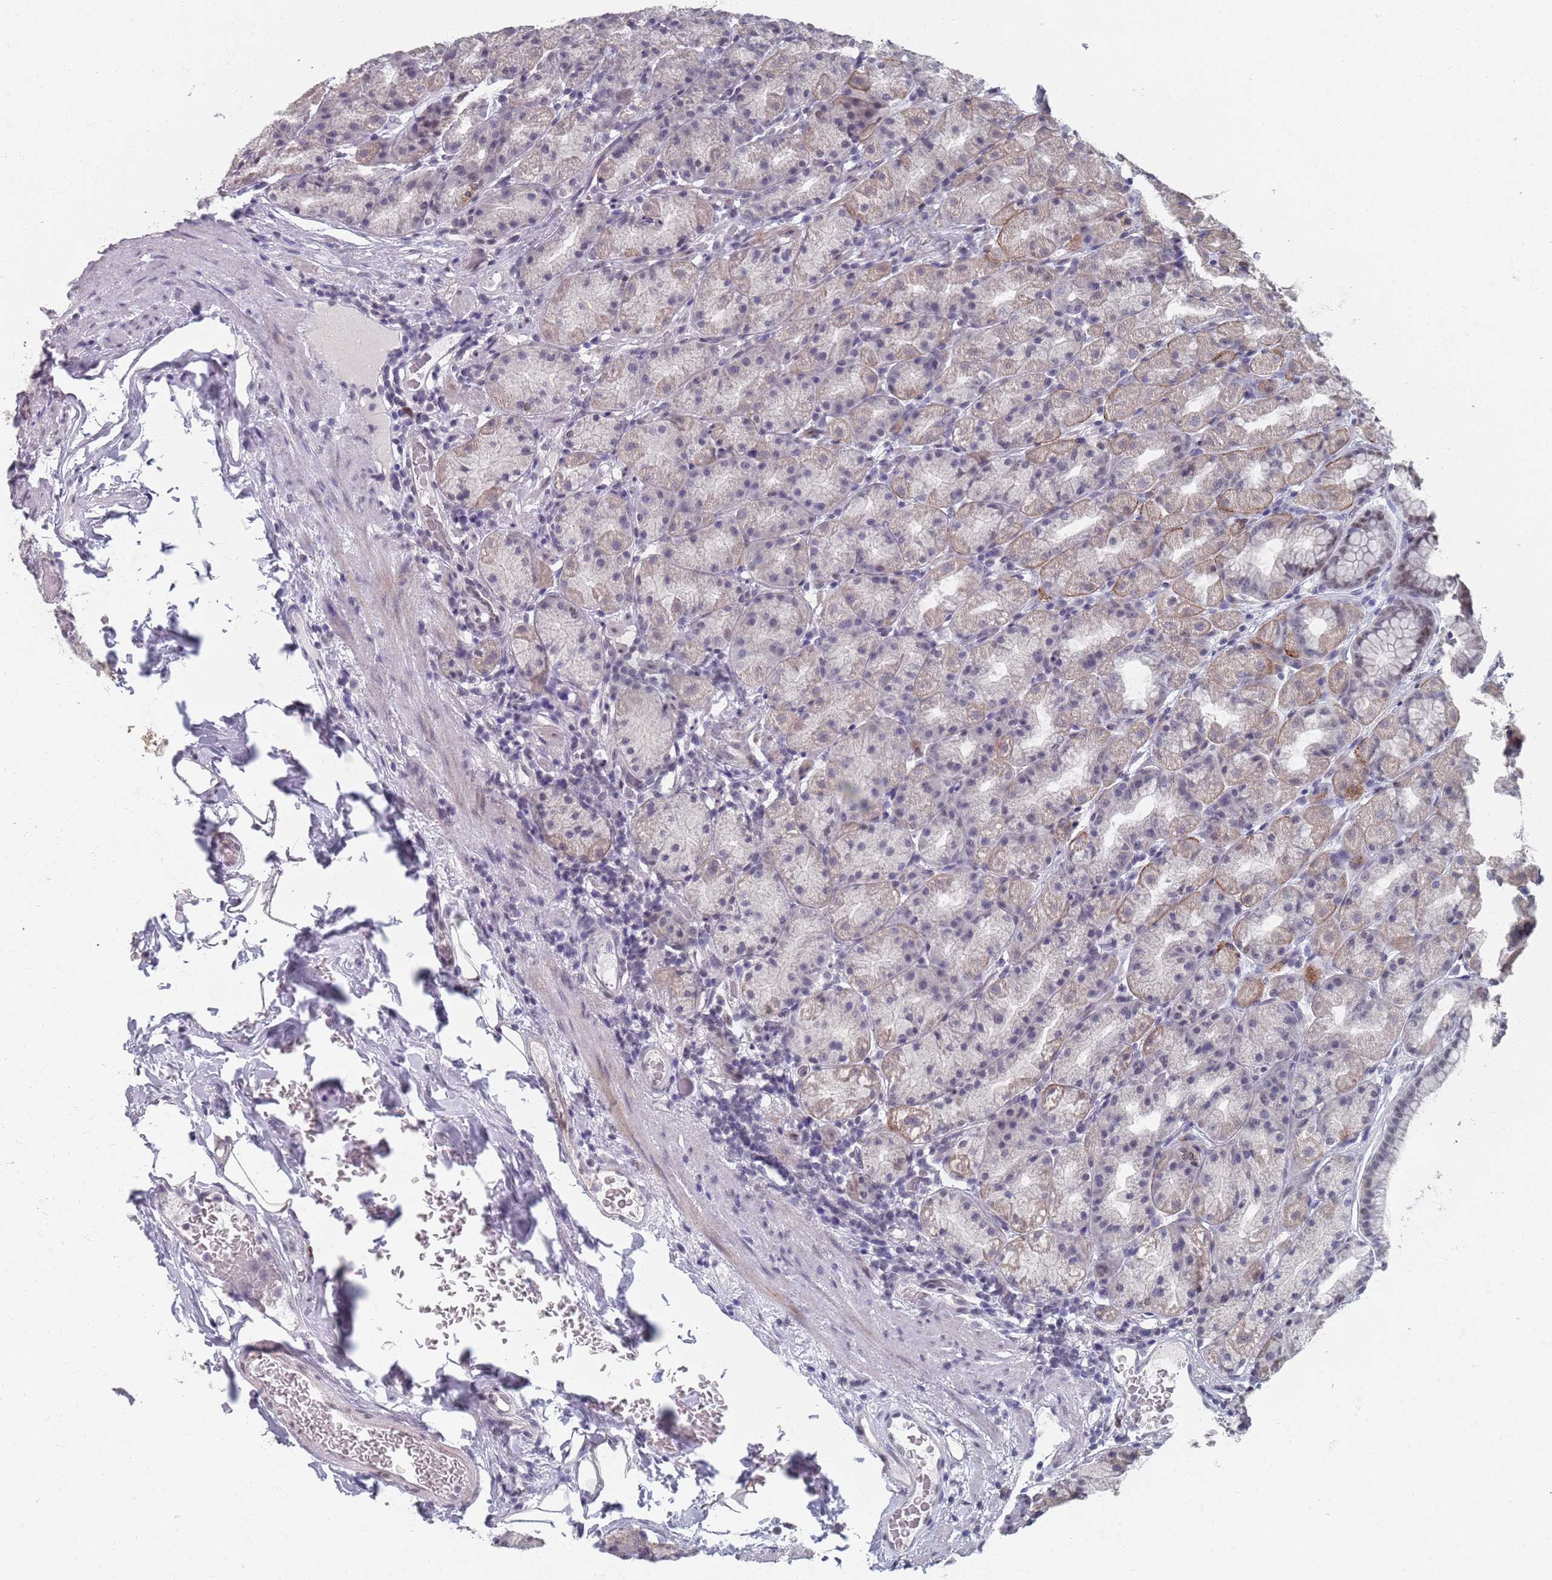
{"staining": {"intensity": "strong", "quantity": "<25%", "location": "cytoplasmic/membranous,nuclear"}, "tissue": "stomach", "cell_type": "Glandular cells", "image_type": "normal", "snomed": [{"axis": "morphology", "description": "Normal tissue, NOS"}, {"axis": "topography", "description": "Stomach, upper"}, {"axis": "topography", "description": "Stomach"}], "caption": "Stomach stained for a protein (brown) demonstrates strong cytoplasmic/membranous,nuclear positive expression in approximately <25% of glandular cells.", "gene": "SAMD1", "patient": {"sex": "male", "age": 68}}